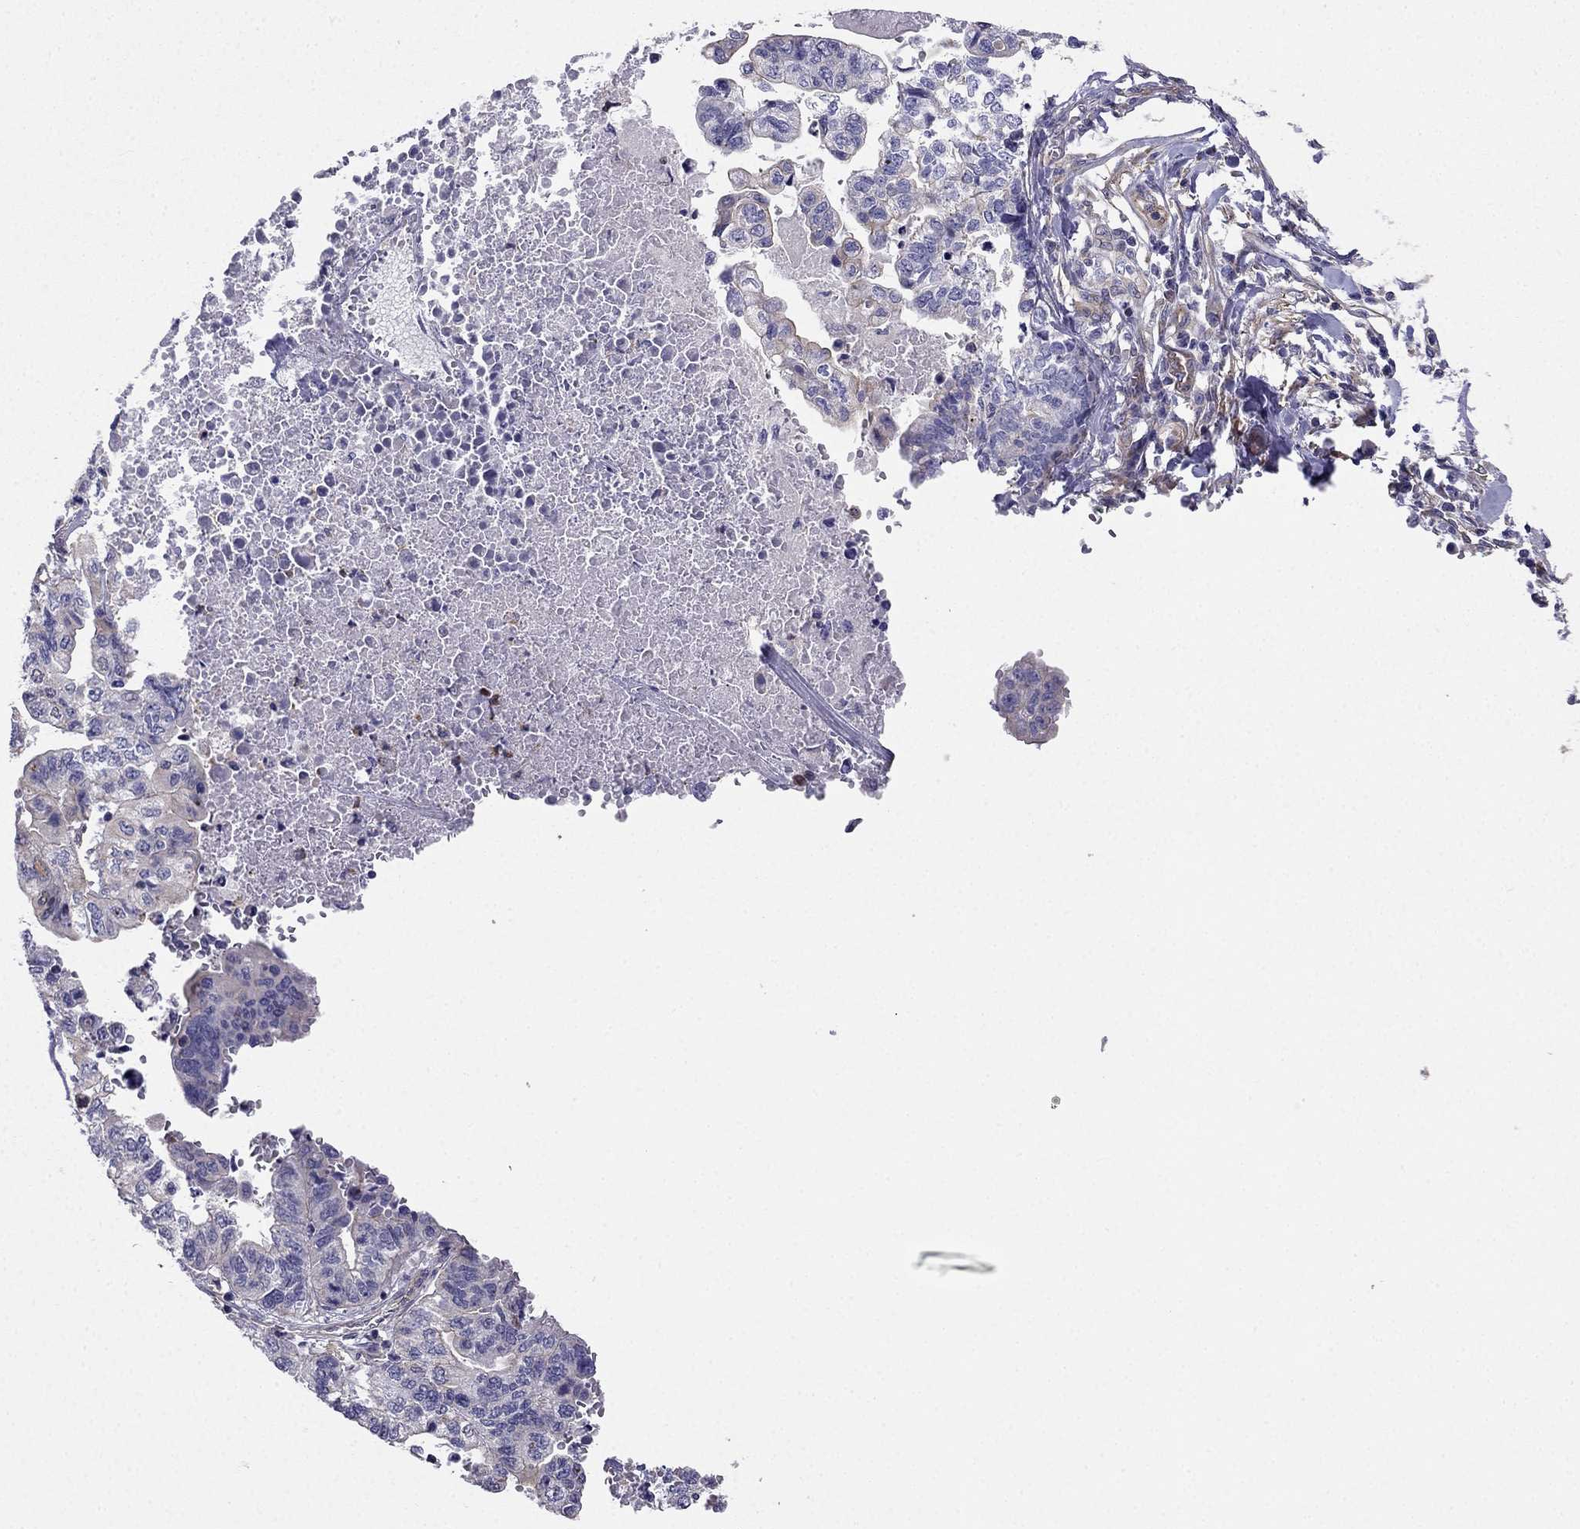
{"staining": {"intensity": "negative", "quantity": "none", "location": "none"}, "tissue": "stomach cancer", "cell_type": "Tumor cells", "image_type": "cancer", "snomed": [{"axis": "morphology", "description": "Adenocarcinoma, NOS"}, {"axis": "topography", "description": "Stomach, upper"}], "caption": "Immunohistochemical staining of stomach cancer (adenocarcinoma) demonstrates no significant staining in tumor cells.", "gene": "ENOX1", "patient": {"sex": "female", "age": 67}}